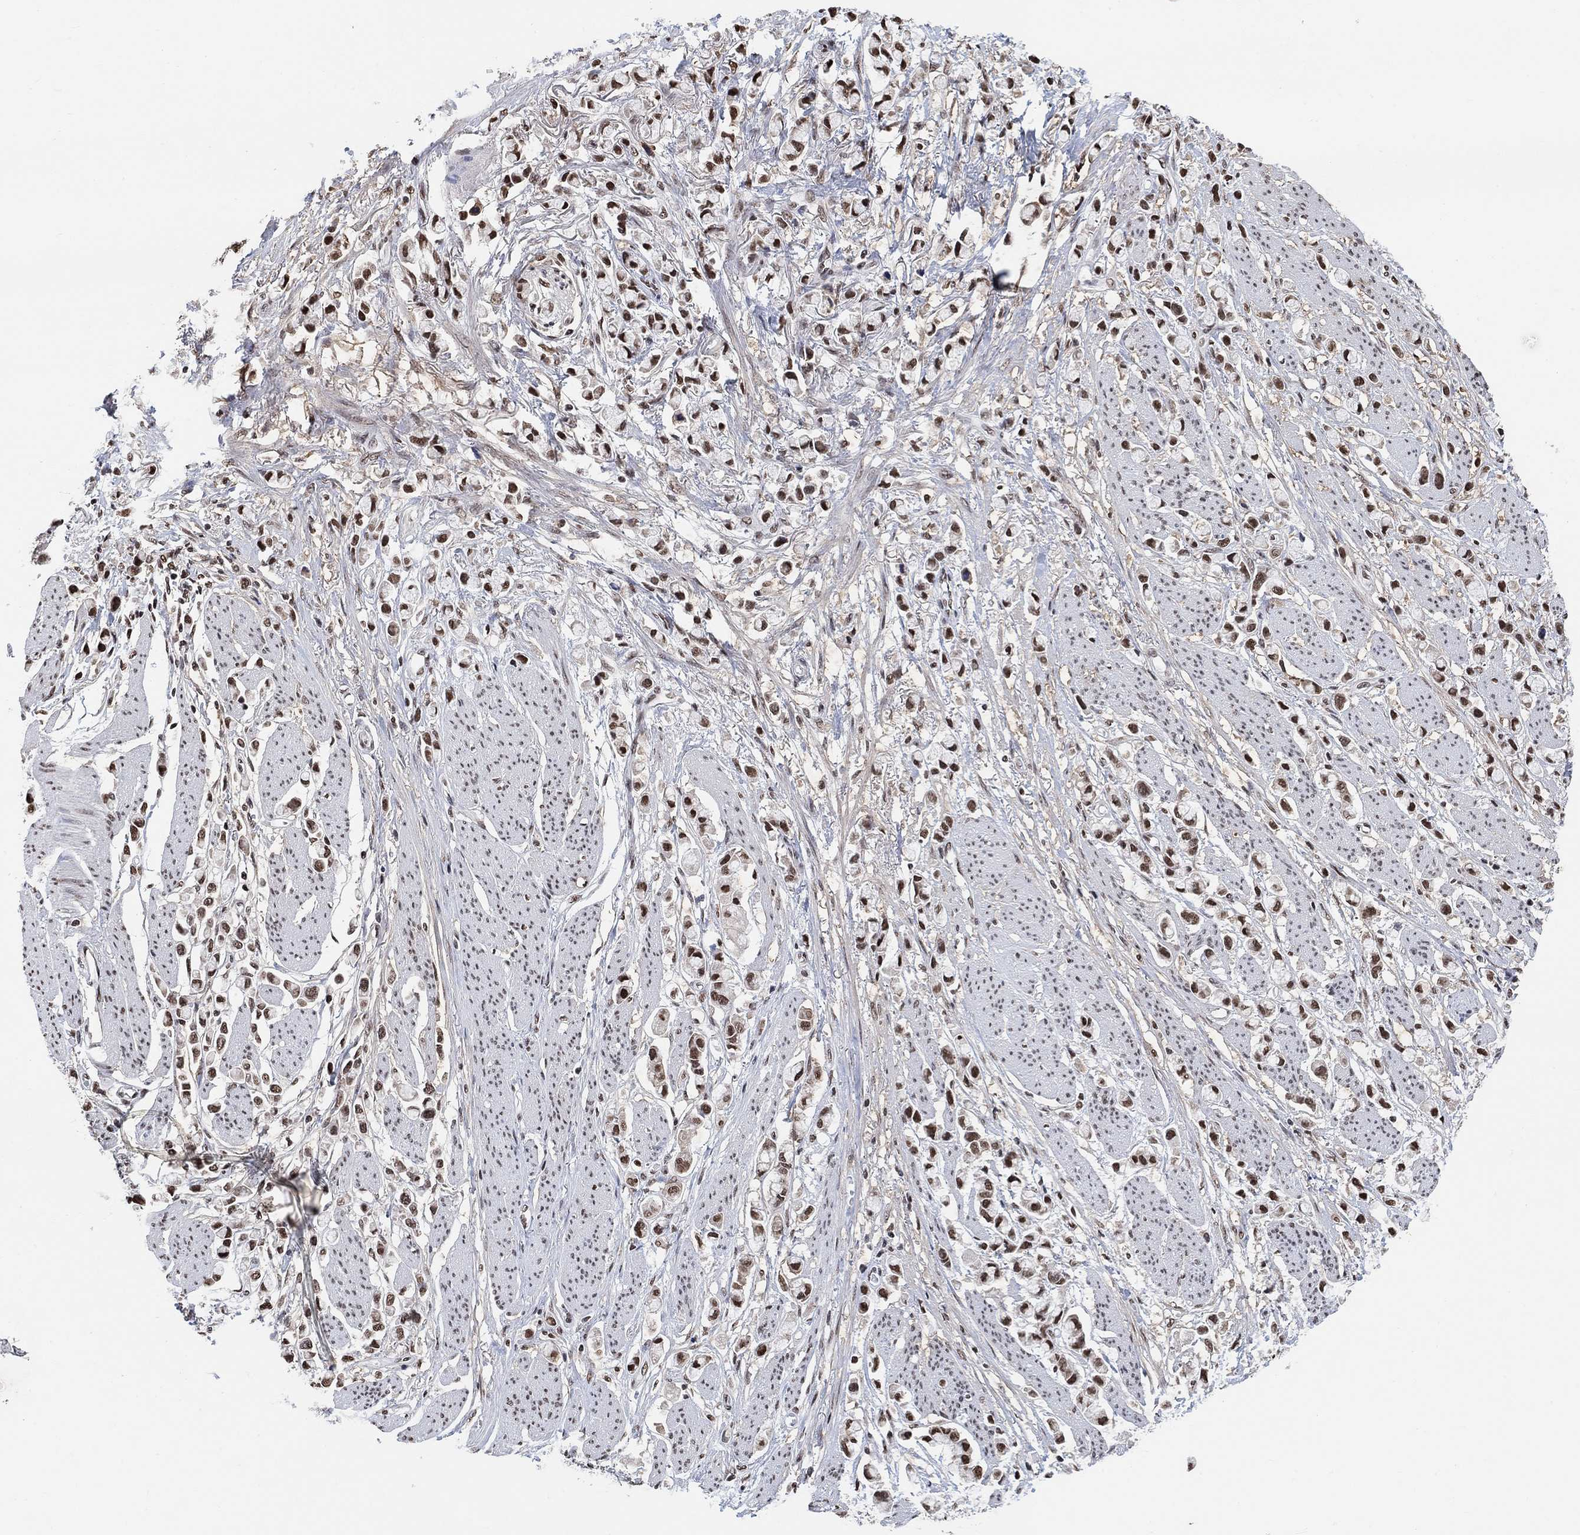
{"staining": {"intensity": "strong", "quantity": ">75%", "location": "nuclear"}, "tissue": "stomach cancer", "cell_type": "Tumor cells", "image_type": "cancer", "snomed": [{"axis": "morphology", "description": "Adenocarcinoma, NOS"}, {"axis": "topography", "description": "Stomach"}], "caption": "Stomach cancer (adenocarcinoma) stained with immunohistochemistry shows strong nuclear expression in about >75% of tumor cells. Nuclei are stained in blue.", "gene": "USP39", "patient": {"sex": "female", "age": 81}}